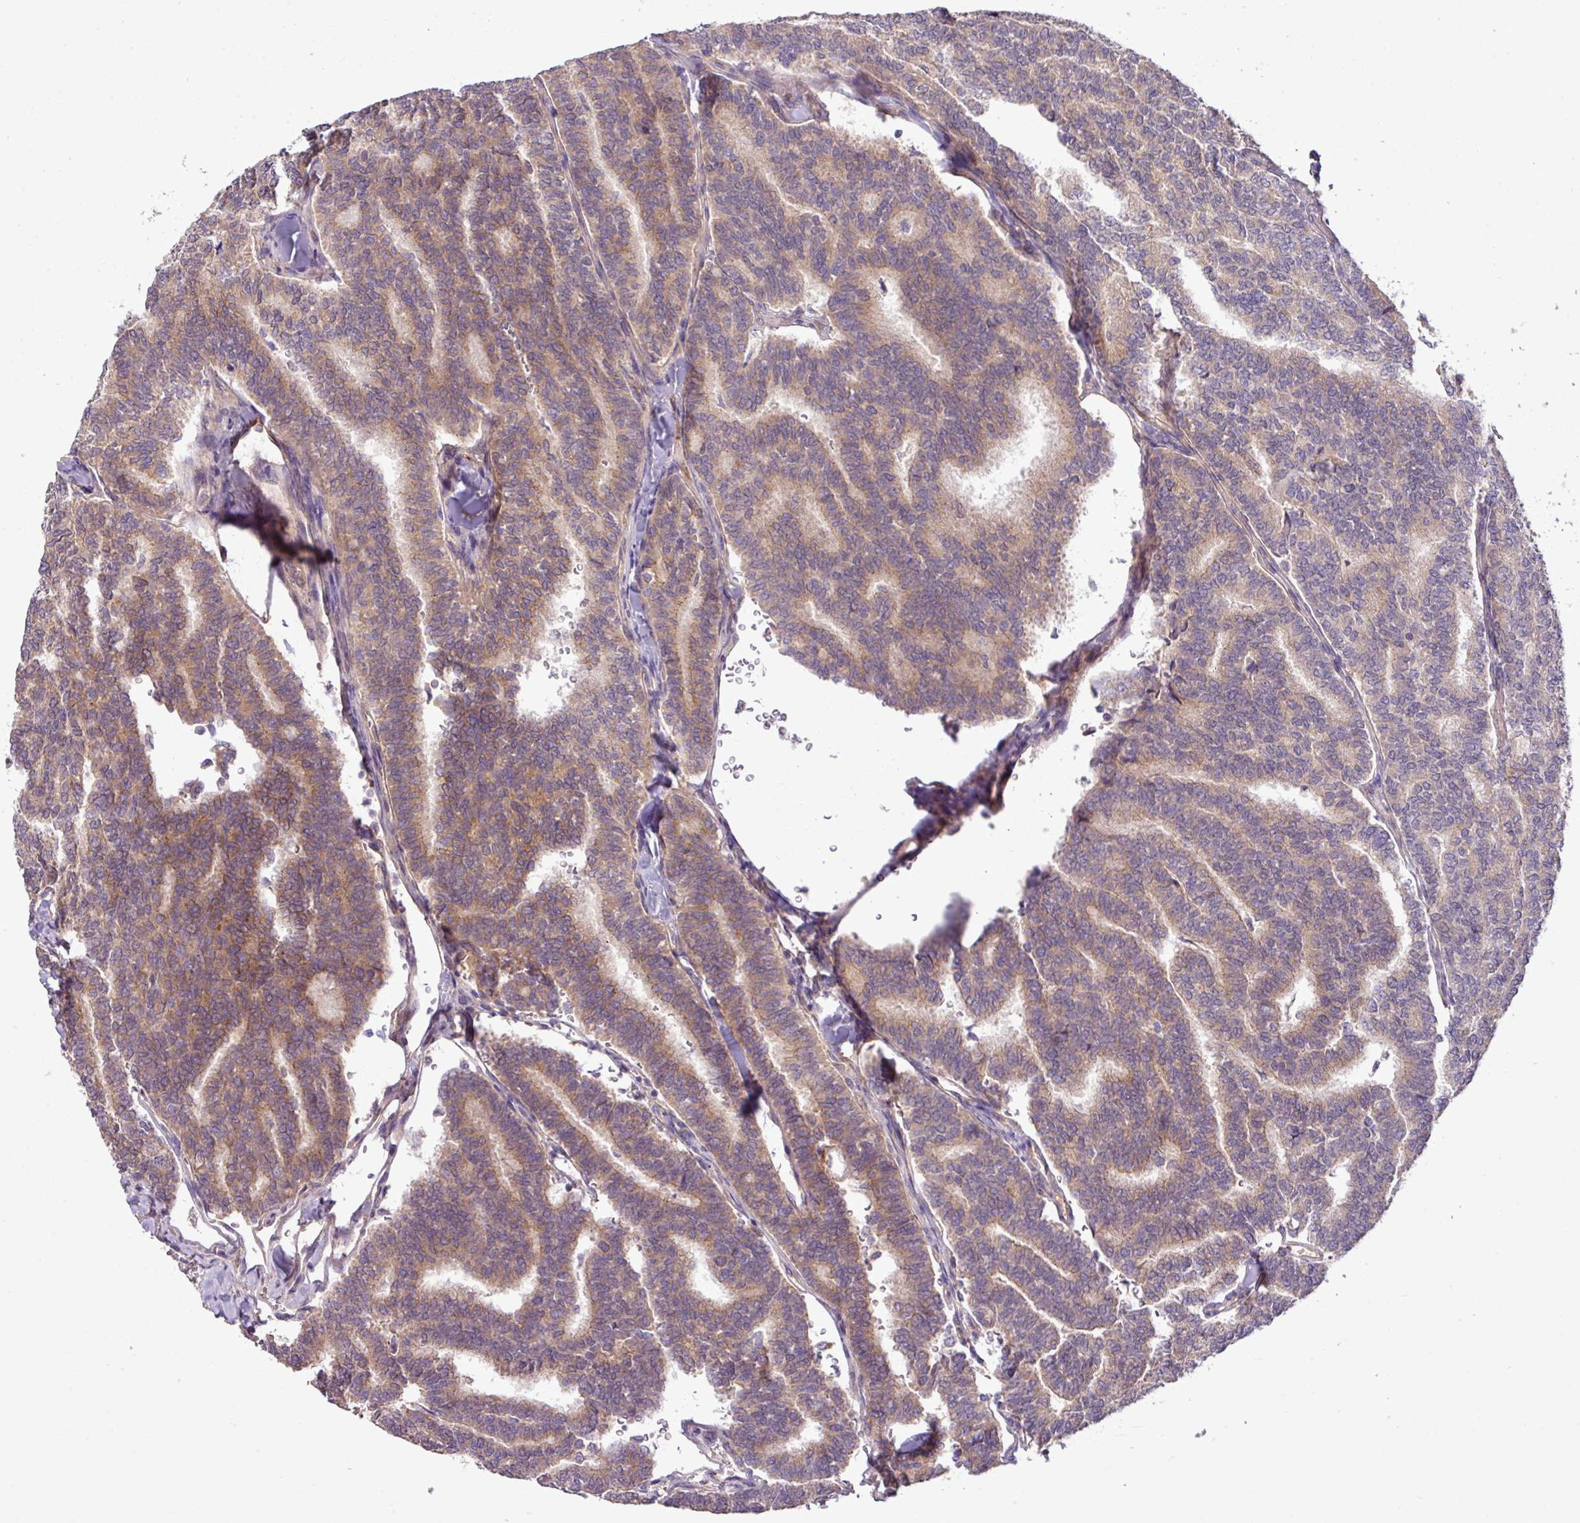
{"staining": {"intensity": "moderate", "quantity": "25%-75%", "location": "cytoplasmic/membranous"}, "tissue": "thyroid cancer", "cell_type": "Tumor cells", "image_type": "cancer", "snomed": [{"axis": "morphology", "description": "Papillary adenocarcinoma, NOS"}, {"axis": "topography", "description": "Thyroid gland"}], "caption": "Protein expression analysis of human thyroid papillary adenocarcinoma reveals moderate cytoplasmic/membranous staining in approximately 25%-75% of tumor cells. (DAB IHC with brightfield microscopy, high magnification).", "gene": "XIAP", "patient": {"sex": "female", "age": 35}}